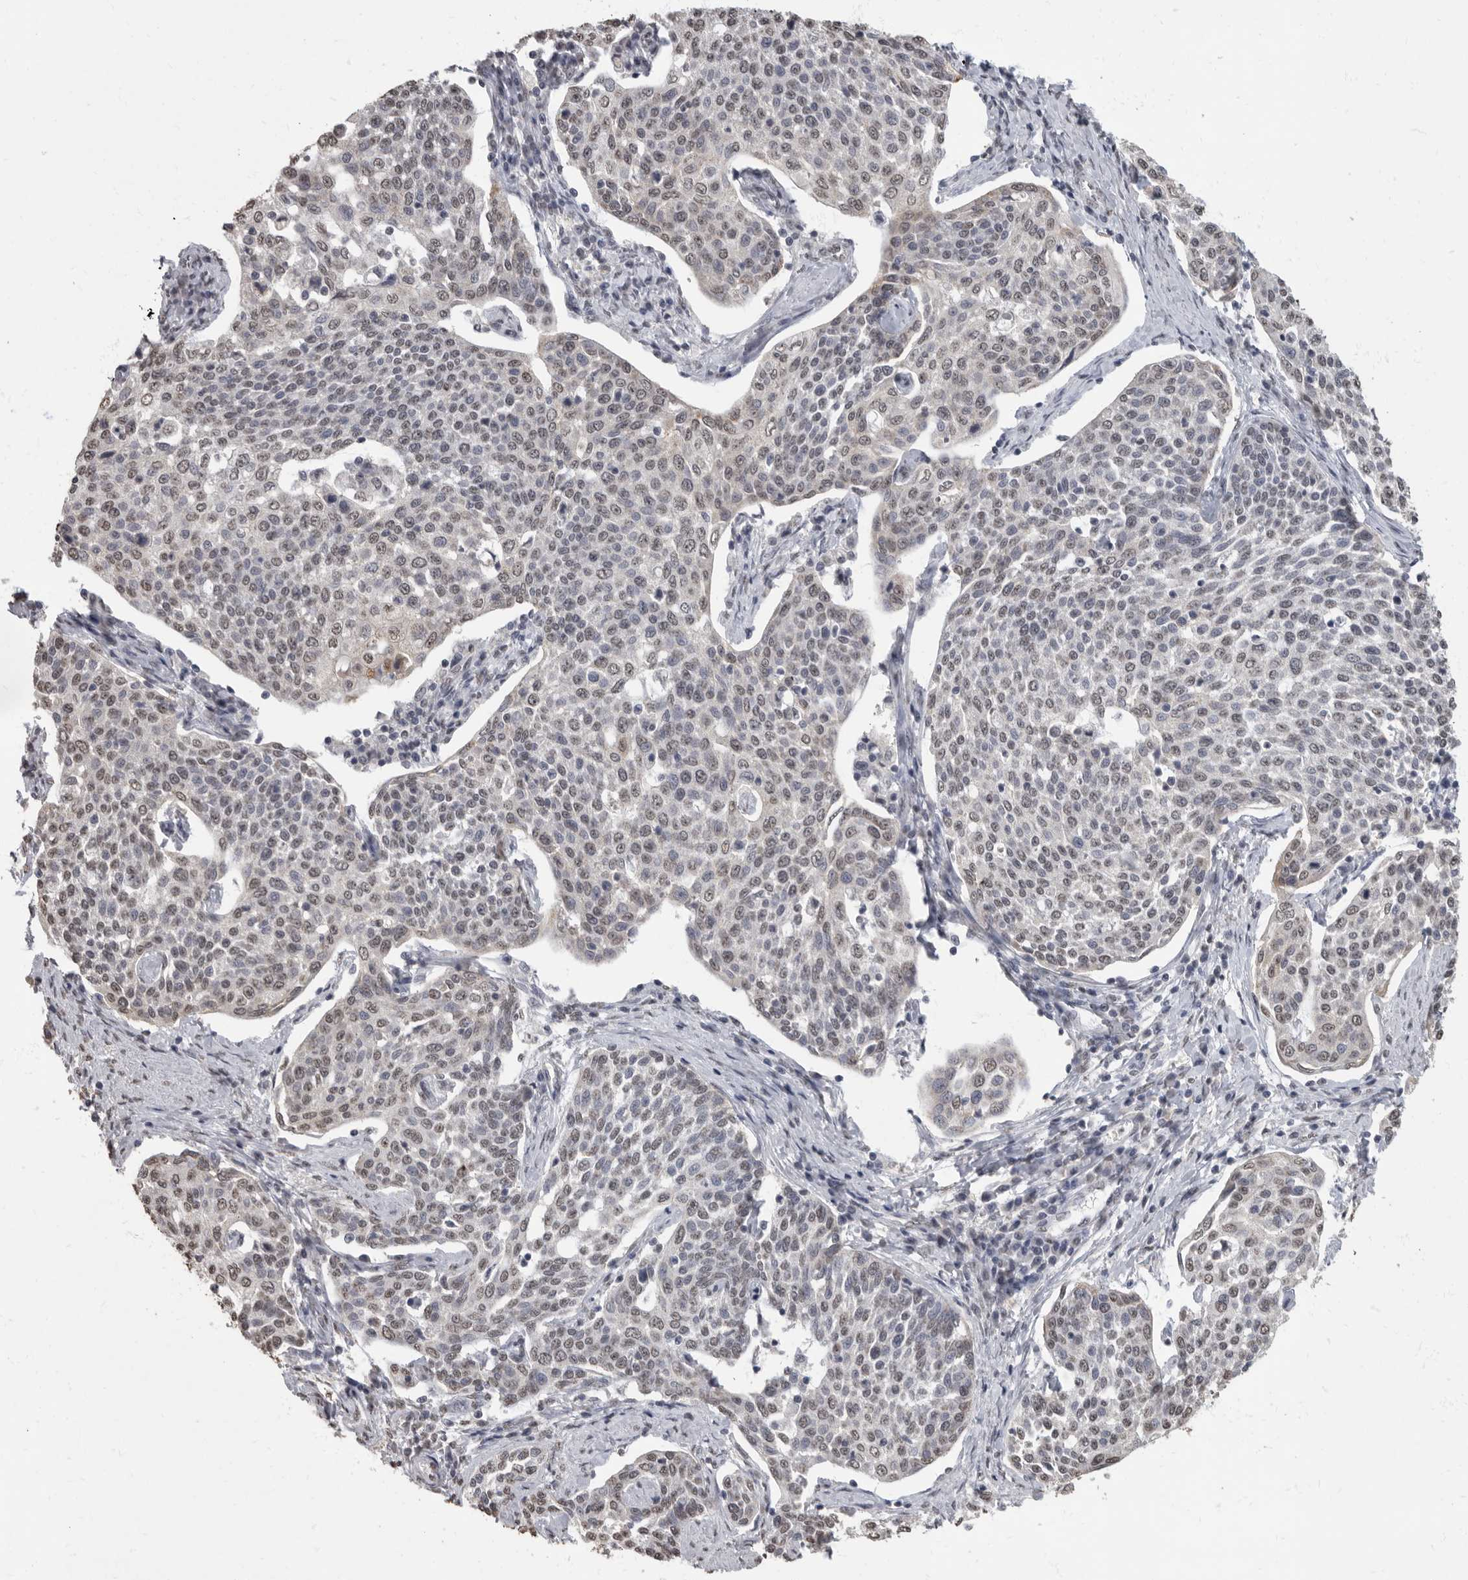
{"staining": {"intensity": "weak", "quantity": "25%-75%", "location": "nuclear"}, "tissue": "cervical cancer", "cell_type": "Tumor cells", "image_type": "cancer", "snomed": [{"axis": "morphology", "description": "Squamous cell carcinoma, NOS"}, {"axis": "topography", "description": "Cervix"}], "caption": "A high-resolution histopathology image shows immunohistochemistry staining of cervical cancer (squamous cell carcinoma), which shows weak nuclear positivity in about 25%-75% of tumor cells.", "gene": "NBL1", "patient": {"sex": "female", "age": 34}}